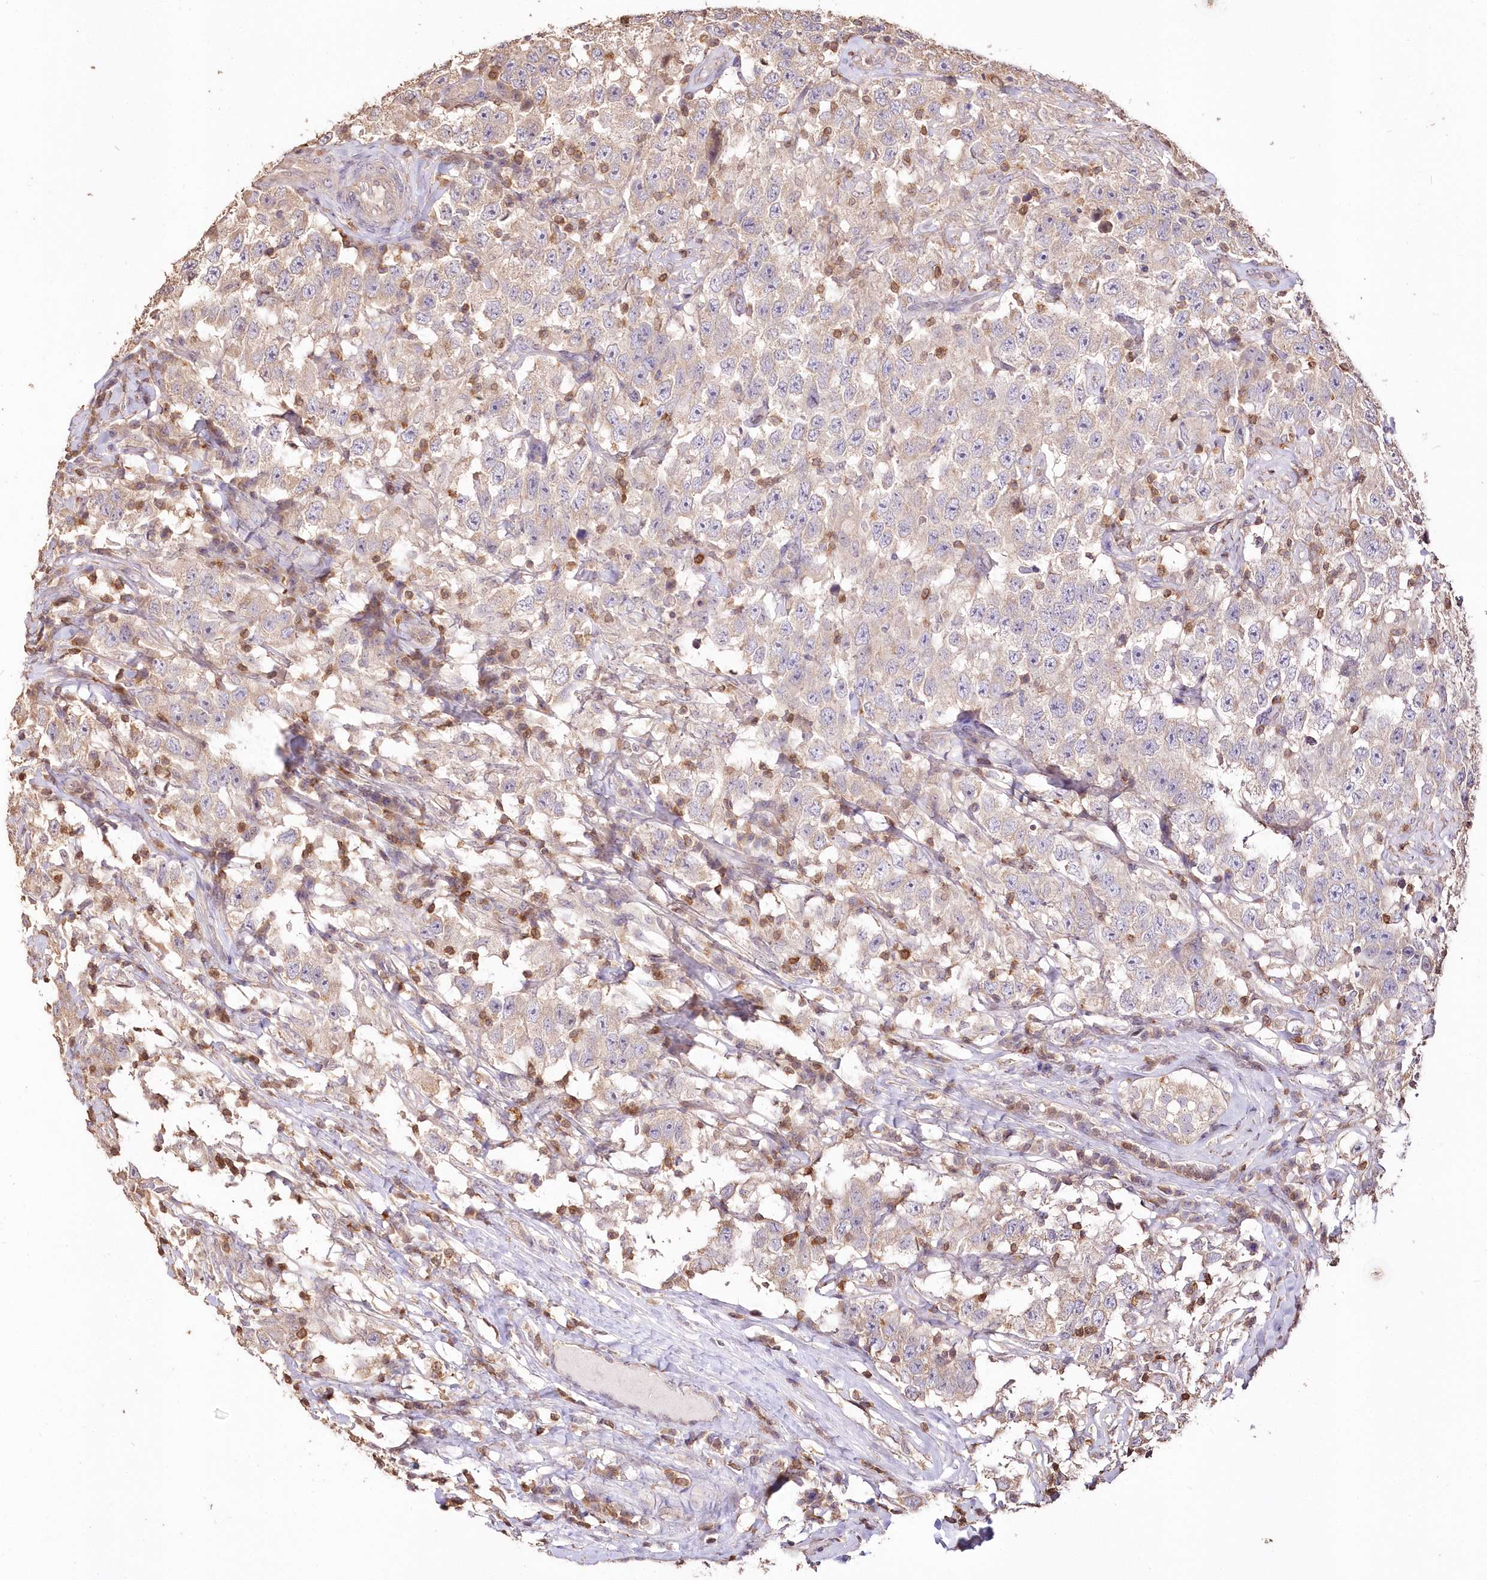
{"staining": {"intensity": "negative", "quantity": "none", "location": "none"}, "tissue": "testis cancer", "cell_type": "Tumor cells", "image_type": "cancer", "snomed": [{"axis": "morphology", "description": "Seminoma, NOS"}, {"axis": "topography", "description": "Testis"}], "caption": "DAB immunohistochemical staining of testis seminoma demonstrates no significant expression in tumor cells.", "gene": "STK17B", "patient": {"sex": "male", "age": 41}}